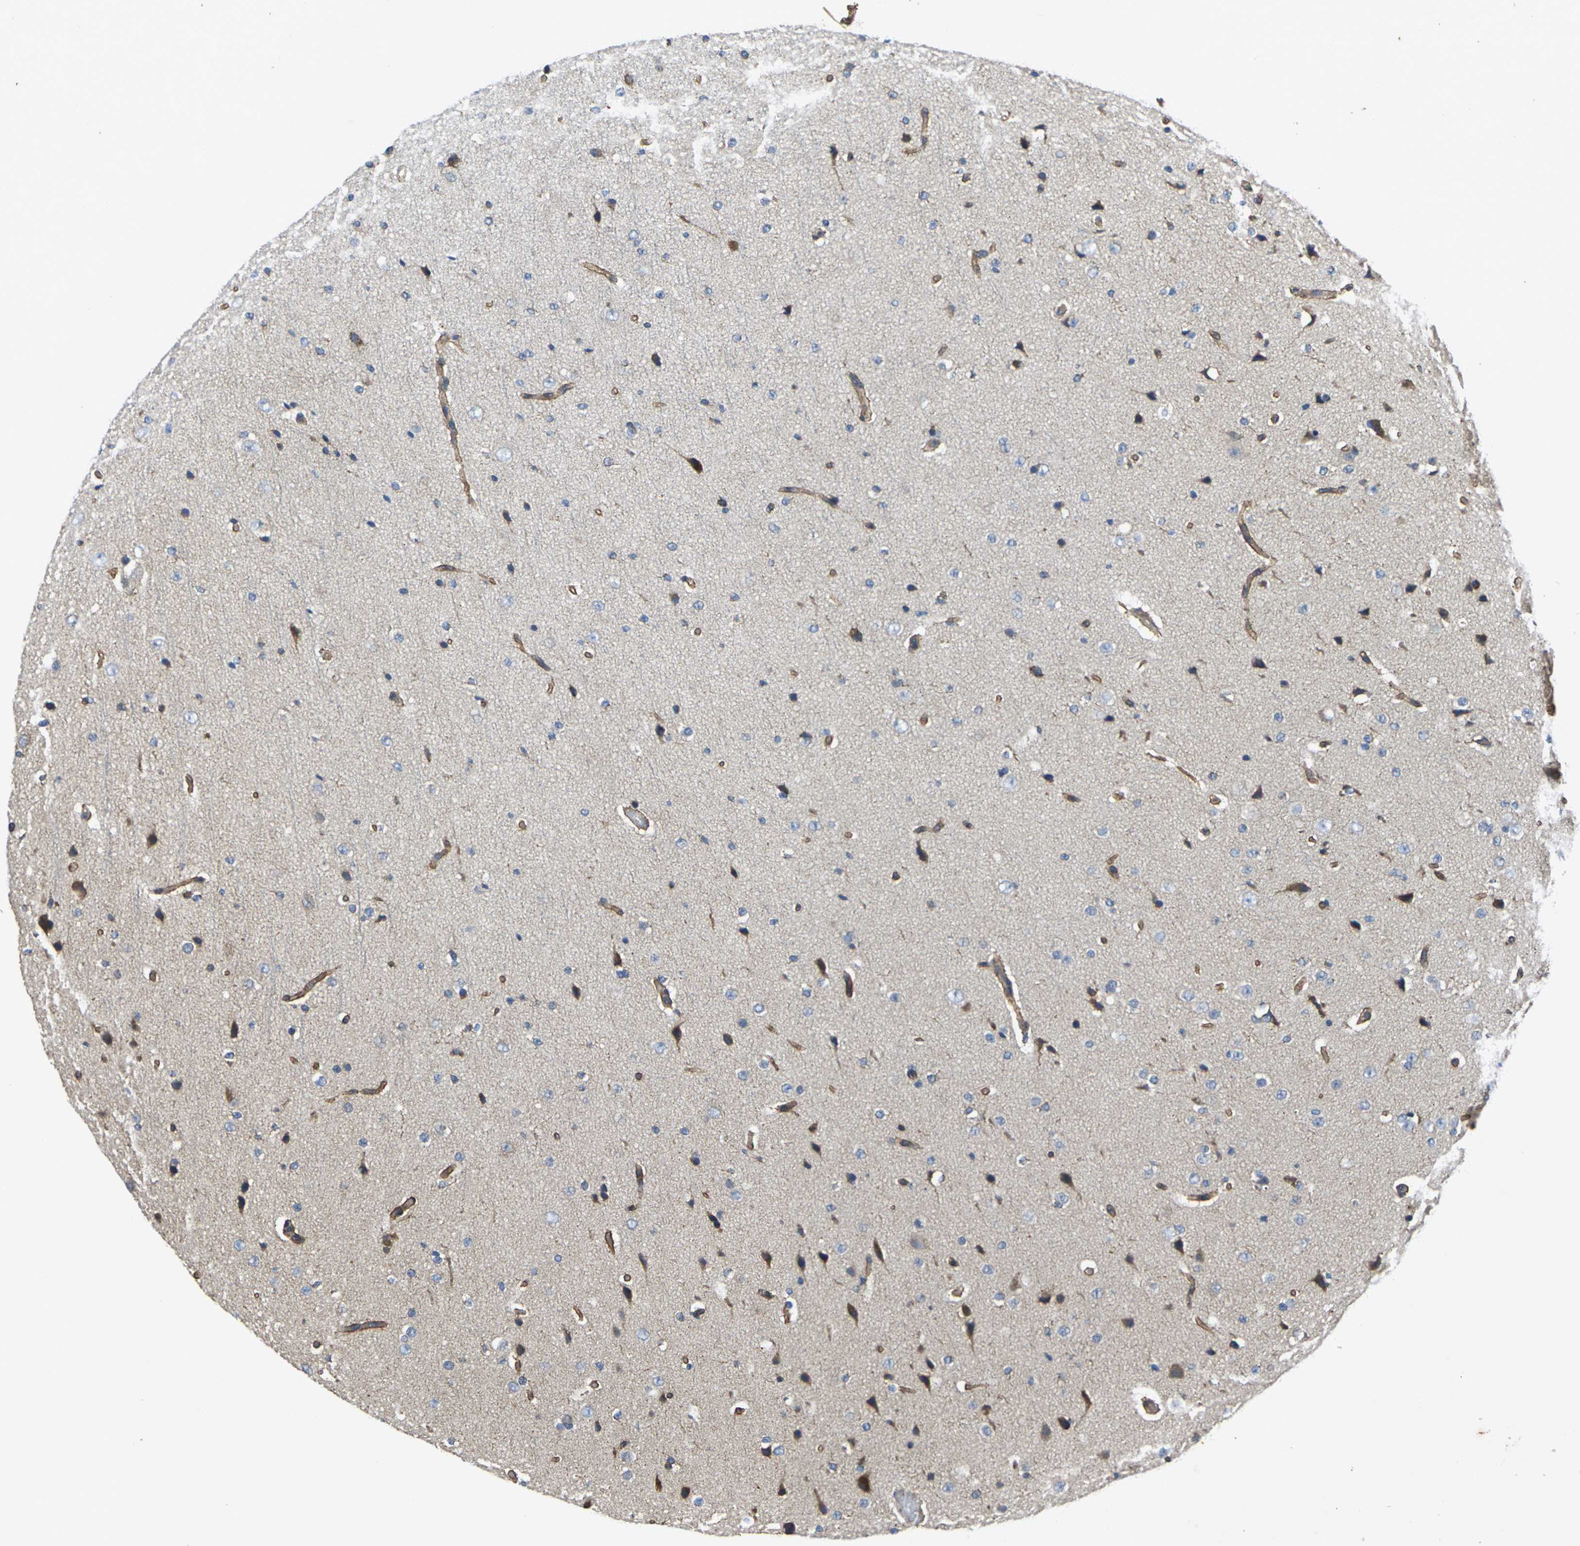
{"staining": {"intensity": "negative", "quantity": "none", "location": "none"}, "tissue": "cerebral cortex", "cell_type": "Endothelial cells", "image_type": "normal", "snomed": [{"axis": "morphology", "description": "Normal tissue, NOS"}, {"axis": "morphology", "description": "Developmental malformation"}, {"axis": "topography", "description": "Cerebral cortex"}], "caption": "Cerebral cortex stained for a protein using immunohistochemistry (IHC) reveals no expression endothelial cells.", "gene": "KIF1B", "patient": {"sex": "female", "age": 30}}